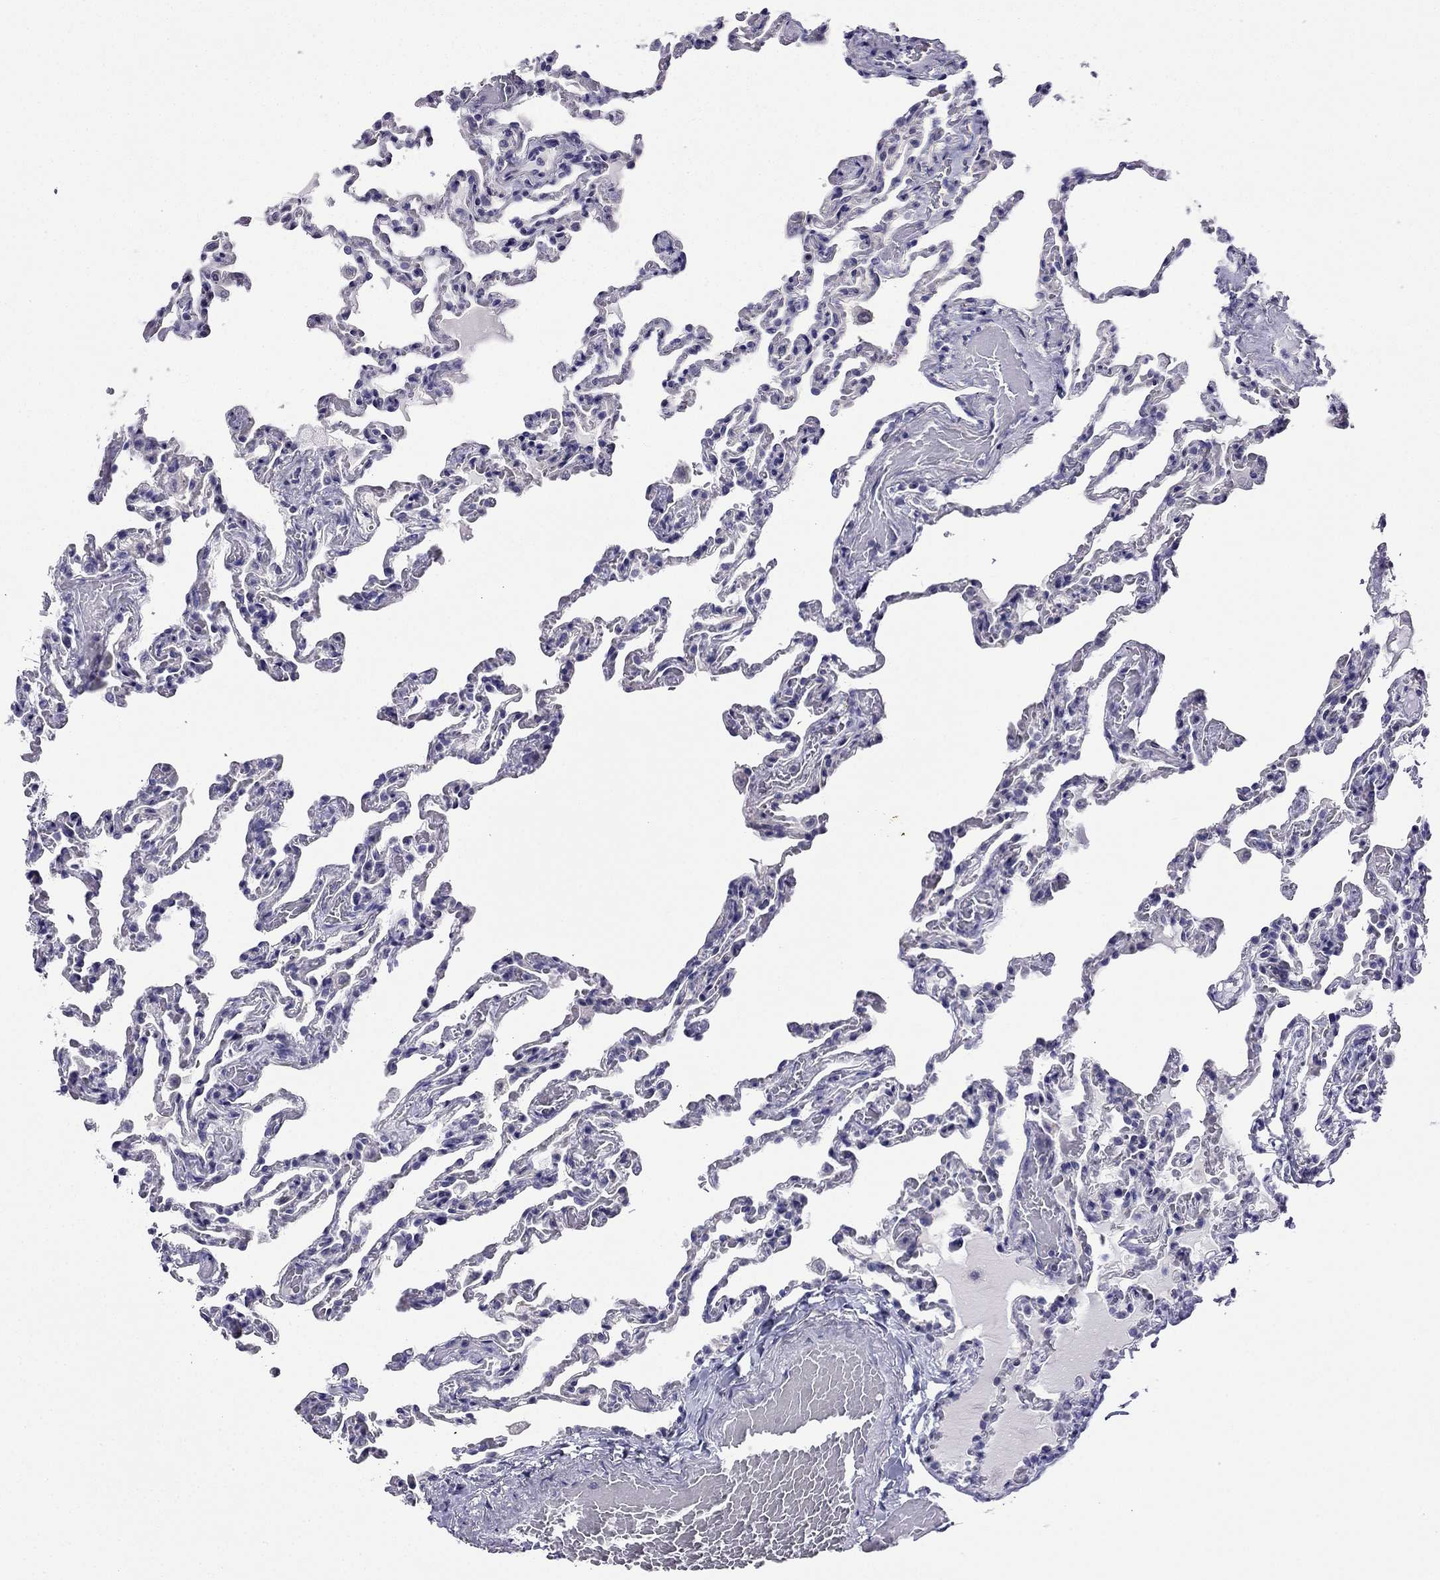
{"staining": {"intensity": "negative", "quantity": "none", "location": "none"}, "tissue": "lung", "cell_type": "Alveolar cells", "image_type": "normal", "snomed": [{"axis": "morphology", "description": "Normal tissue, NOS"}, {"axis": "topography", "description": "Lung"}], "caption": "Immunohistochemistry of unremarkable human lung demonstrates no expression in alveolar cells. (Immunohistochemistry (ihc), brightfield microscopy, high magnification).", "gene": "KCNJ10", "patient": {"sex": "female", "age": 43}}